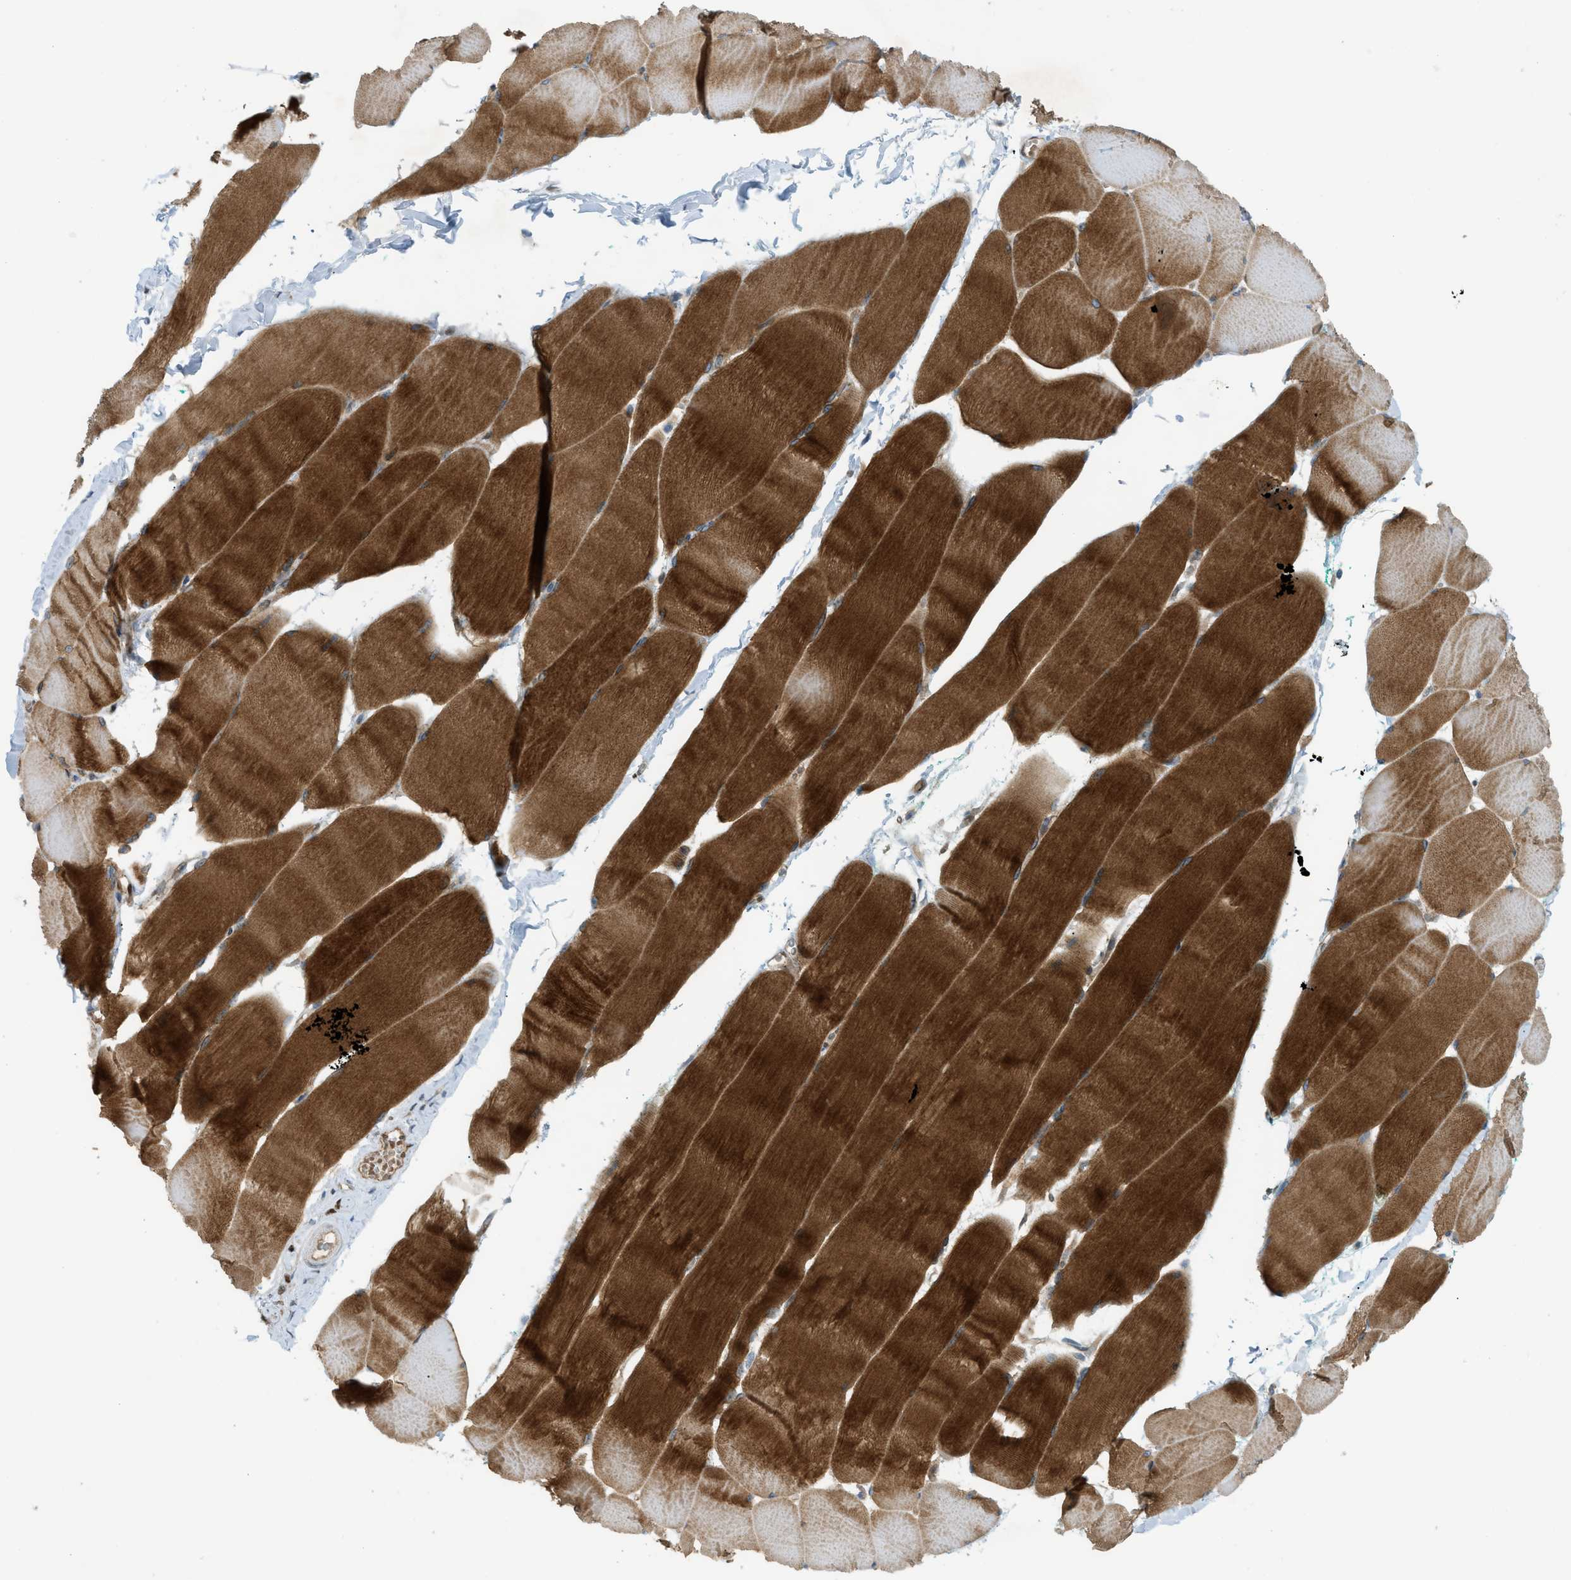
{"staining": {"intensity": "strong", "quantity": ">75%", "location": "cytoplasmic/membranous"}, "tissue": "skeletal muscle", "cell_type": "Myocytes", "image_type": "normal", "snomed": [{"axis": "morphology", "description": "Normal tissue, NOS"}, {"axis": "morphology", "description": "Squamous cell carcinoma, NOS"}, {"axis": "topography", "description": "Skeletal muscle"}], "caption": "The micrograph reveals staining of benign skeletal muscle, revealing strong cytoplasmic/membranous protein positivity (brown color) within myocytes.", "gene": "GRK6", "patient": {"sex": "male", "age": 51}}